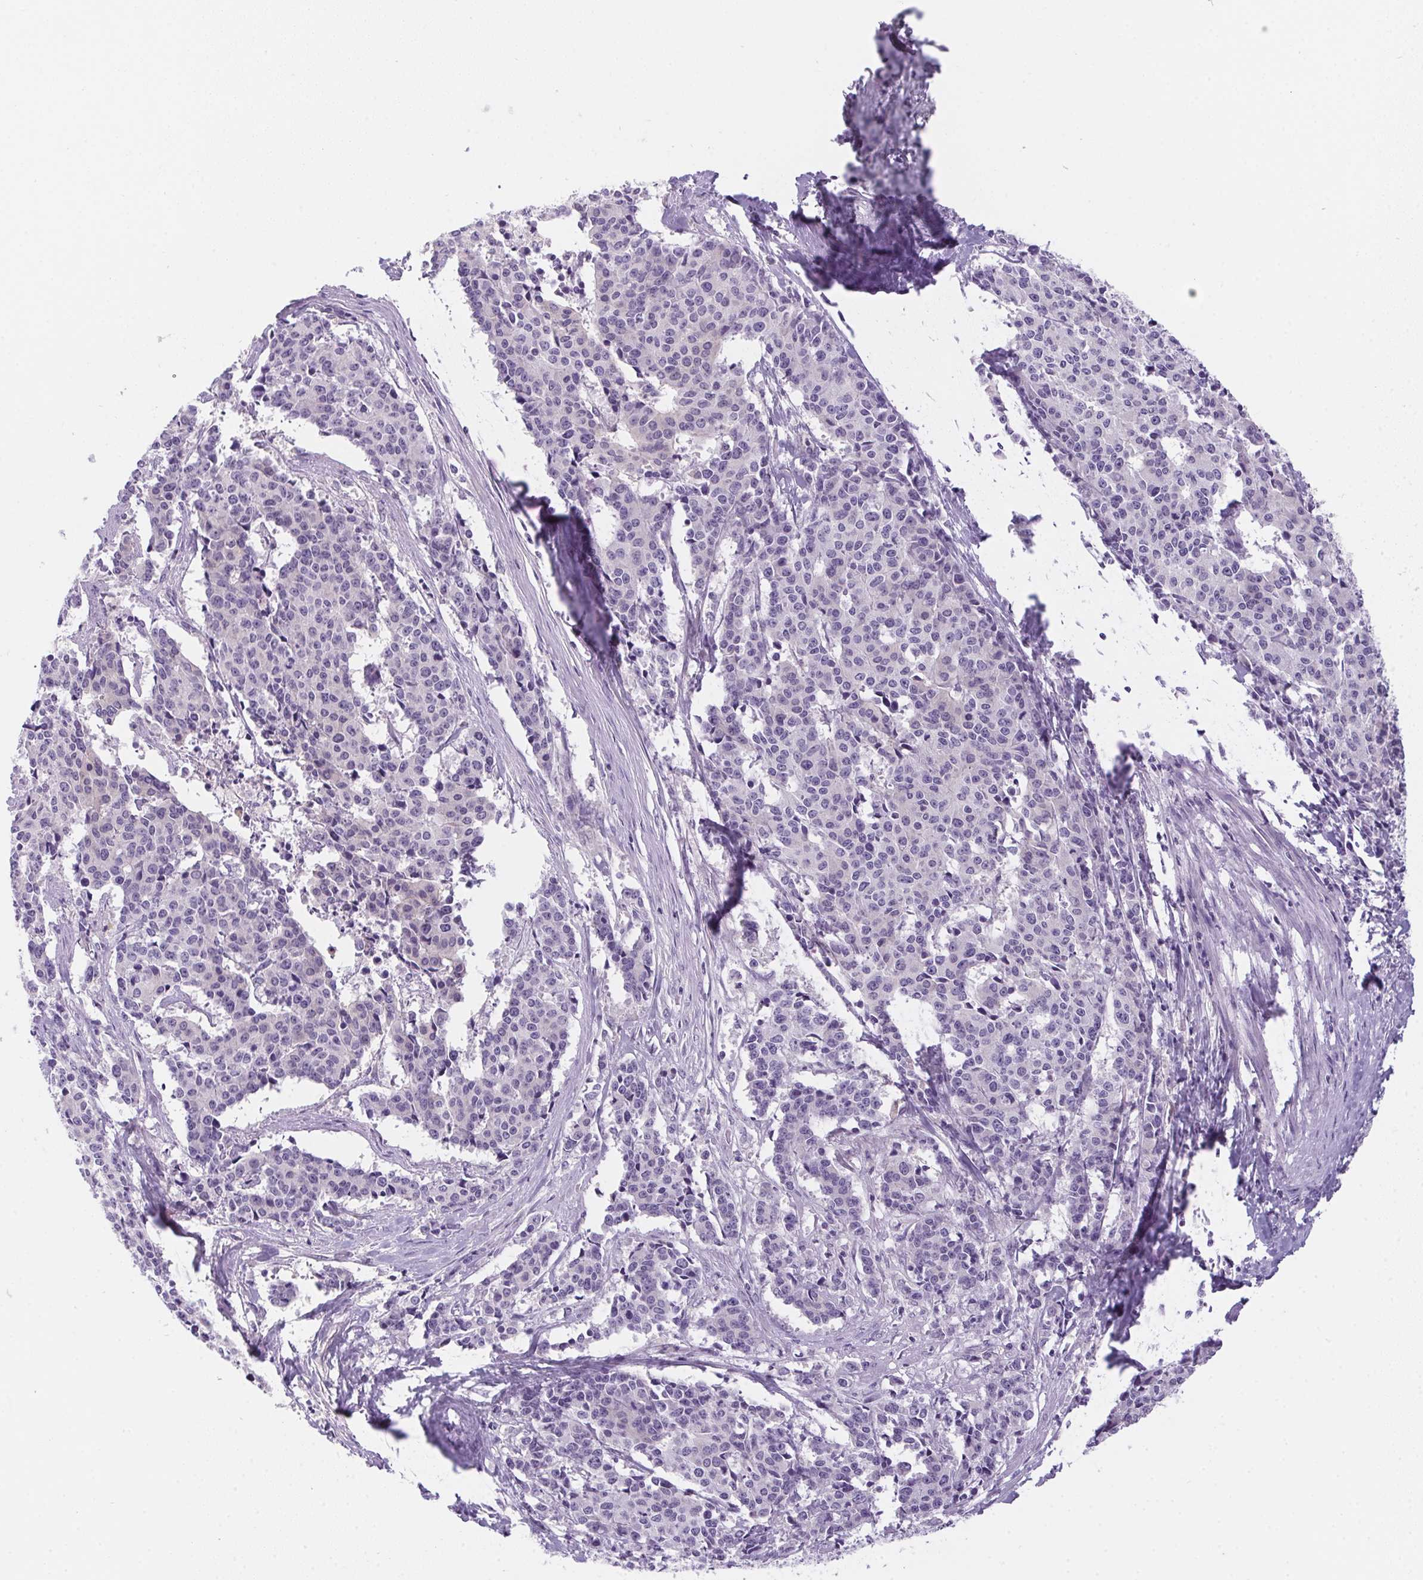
{"staining": {"intensity": "negative", "quantity": "none", "location": "none"}, "tissue": "cervical cancer", "cell_type": "Tumor cells", "image_type": "cancer", "snomed": [{"axis": "morphology", "description": "Squamous cell carcinoma, NOS"}, {"axis": "topography", "description": "Cervix"}], "caption": "A high-resolution image shows immunohistochemistry staining of squamous cell carcinoma (cervical), which displays no significant positivity in tumor cells.", "gene": "PRKAA1", "patient": {"sex": "female", "age": 28}}